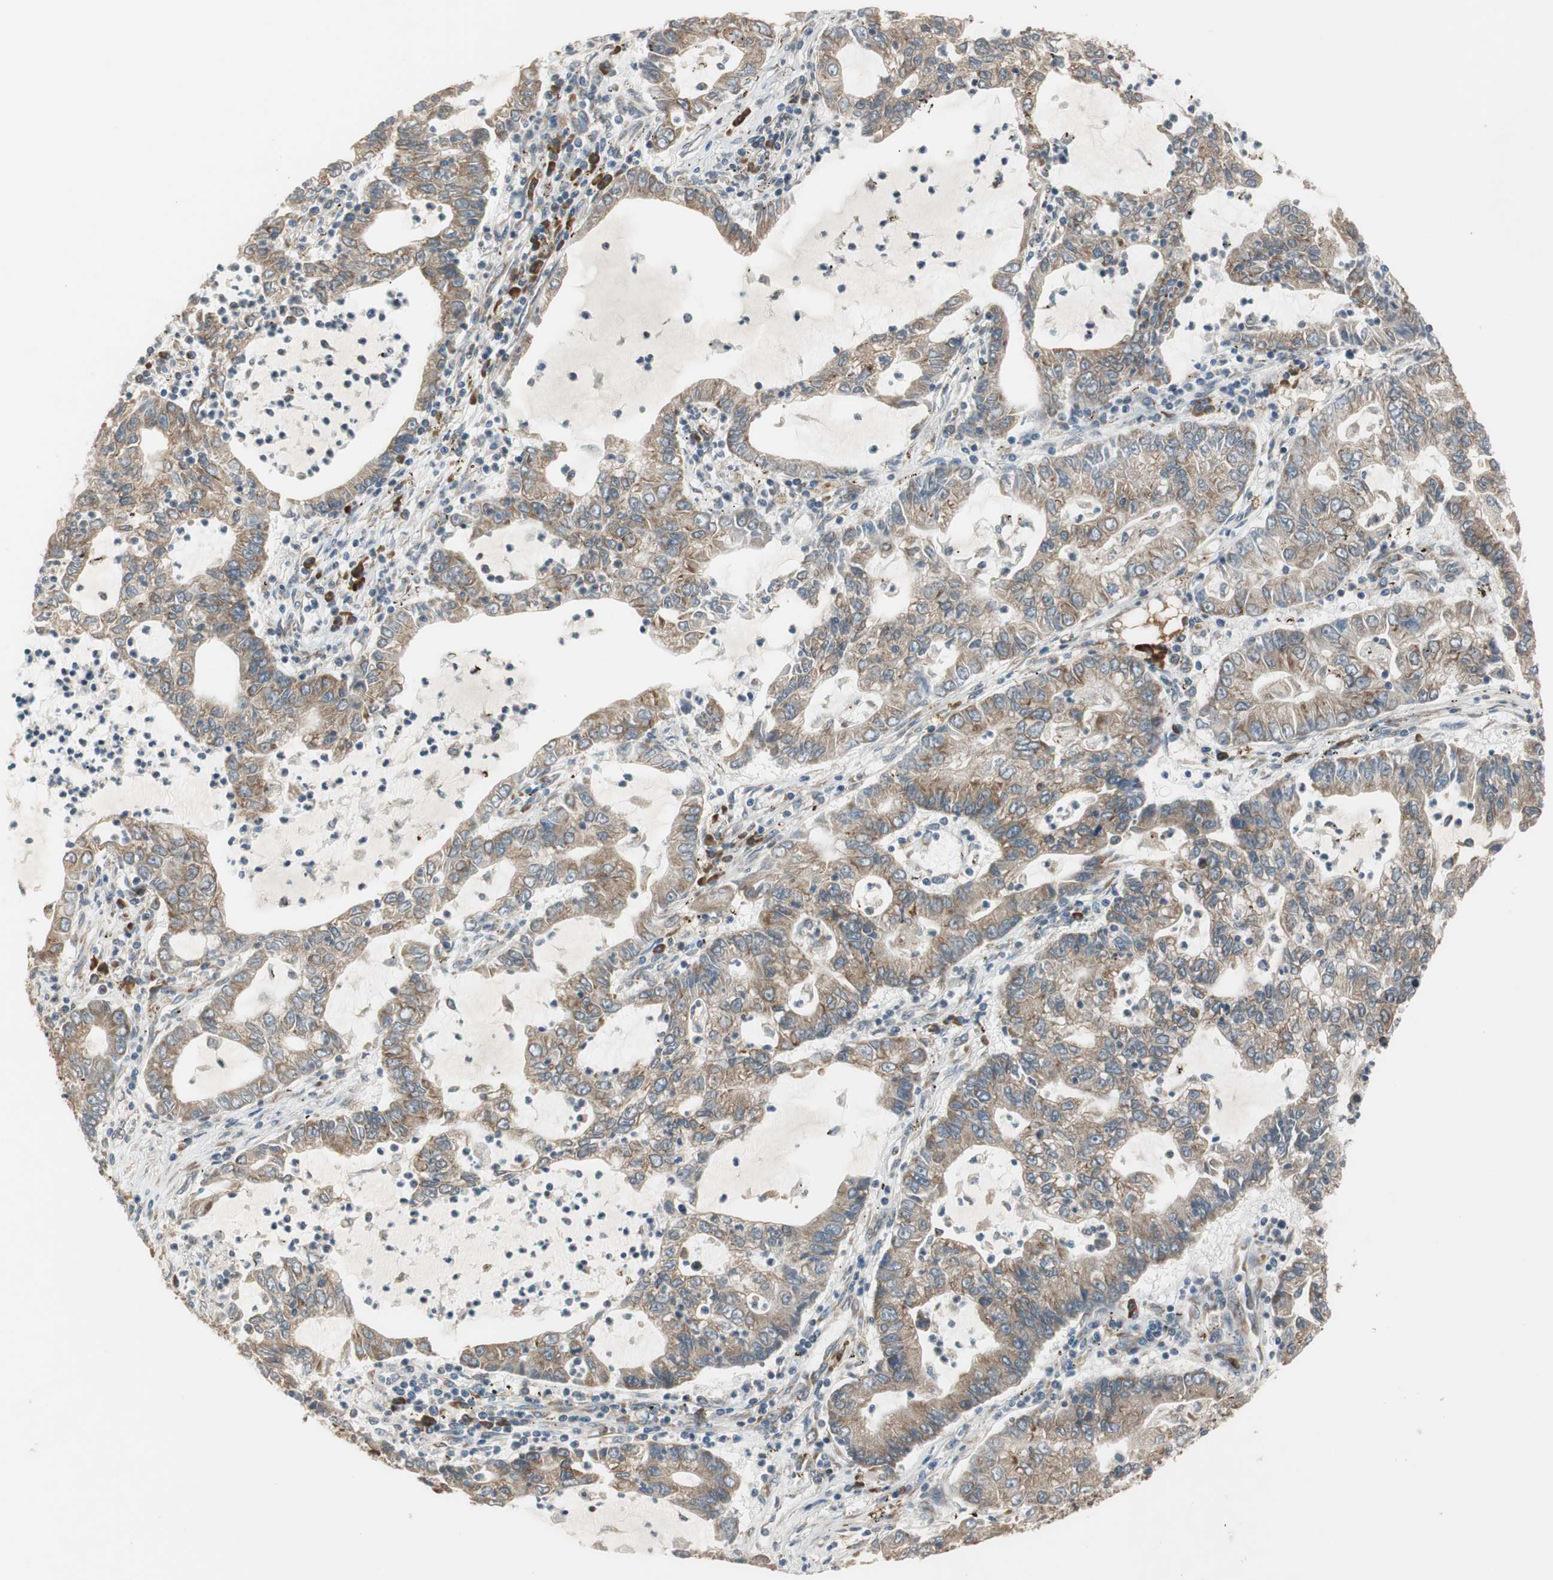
{"staining": {"intensity": "weak", "quantity": ">75%", "location": "cytoplasmic/membranous"}, "tissue": "lung cancer", "cell_type": "Tumor cells", "image_type": "cancer", "snomed": [{"axis": "morphology", "description": "Adenocarcinoma, NOS"}, {"axis": "topography", "description": "Lung"}], "caption": "The photomicrograph exhibits a brown stain indicating the presence of a protein in the cytoplasmic/membranous of tumor cells in lung cancer (adenocarcinoma).", "gene": "RPN2", "patient": {"sex": "female", "age": 51}}